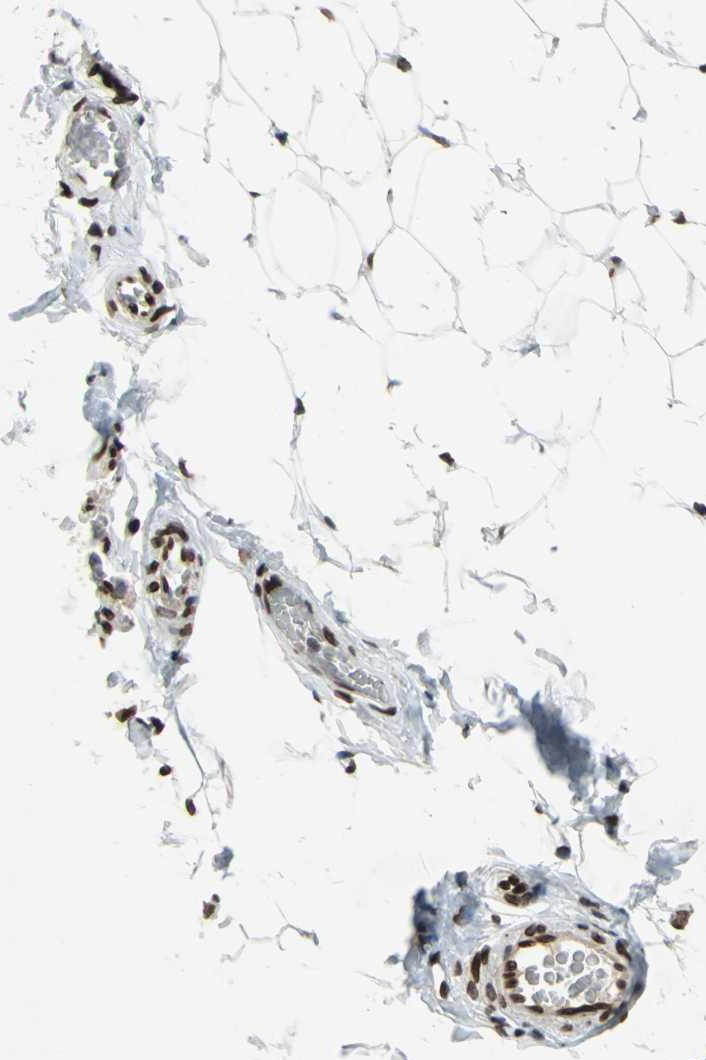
{"staining": {"intensity": "strong", "quantity": ">75%", "location": "nuclear"}, "tissue": "adipose tissue", "cell_type": "Adipocytes", "image_type": "normal", "snomed": [{"axis": "morphology", "description": "Normal tissue, NOS"}, {"axis": "topography", "description": "Soft tissue"}], "caption": "Immunohistochemistry (IHC) histopathology image of unremarkable adipose tissue: adipose tissue stained using IHC reveals high levels of strong protein expression localized specifically in the nuclear of adipocytes, appearing as a nuclear brown color.", "gene": "ISY1", "patient": {"sex": "male", "age": 26}}